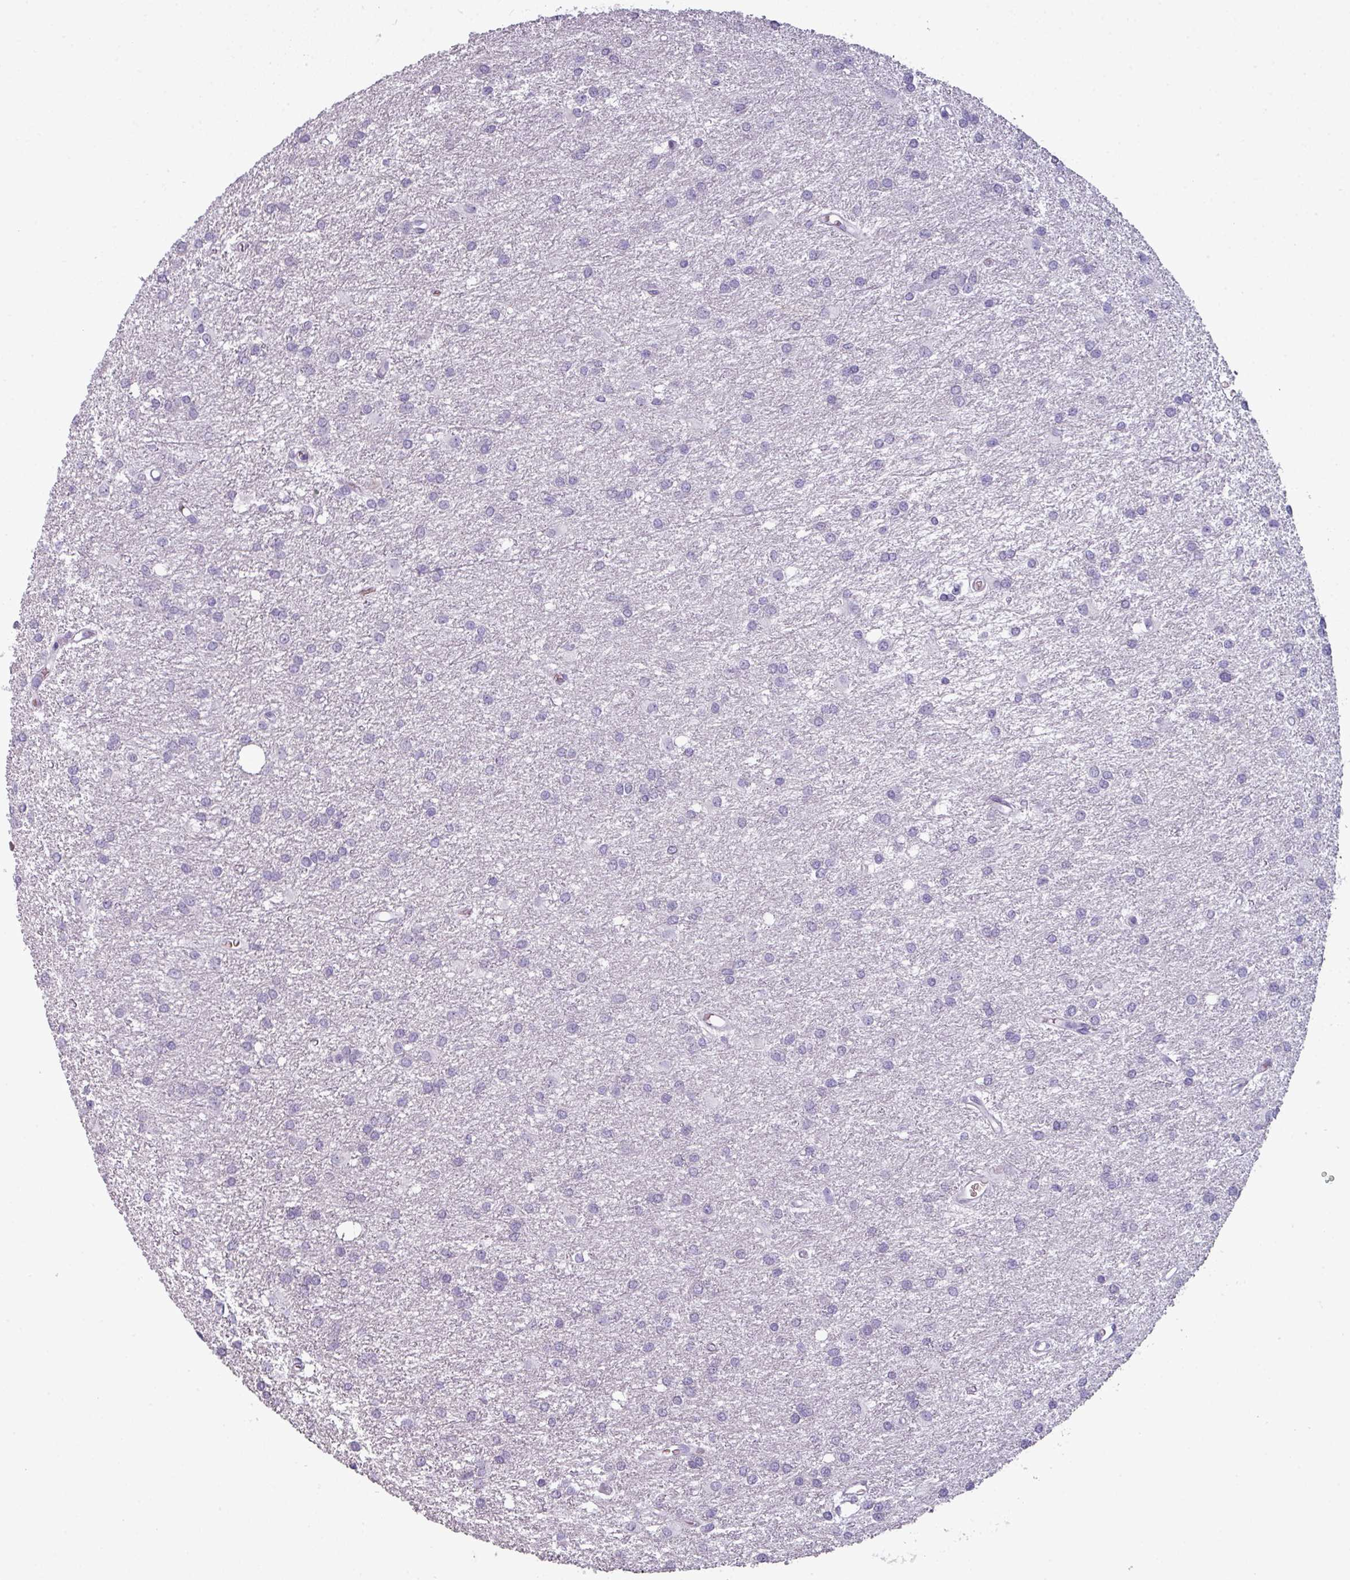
{"staining": {"intensity": "negative", "quantity": "none", "location": "none"}, "tissue": "glioma", "cell_type": "Tumor cells", "image_type": "cancer", "snomed": [{"axis": "morphology", "description": "Glioma, malignant, High grade"}, {"axis": "topography", "description": "Brain"}], "caption": "DAB (3,3'-diaminobenzidine) immunohistochemical staining of glioma reveals no significant expression in tumor cells. (Stains: DAB (3,3'-diaminobenzidine) immunohistochemistry with hematoxylin counter stain, Microscopy: brightfield microscopy at high magnification).", "gene": "AREL1", "patient": {"sex": "female", "age": 50}}